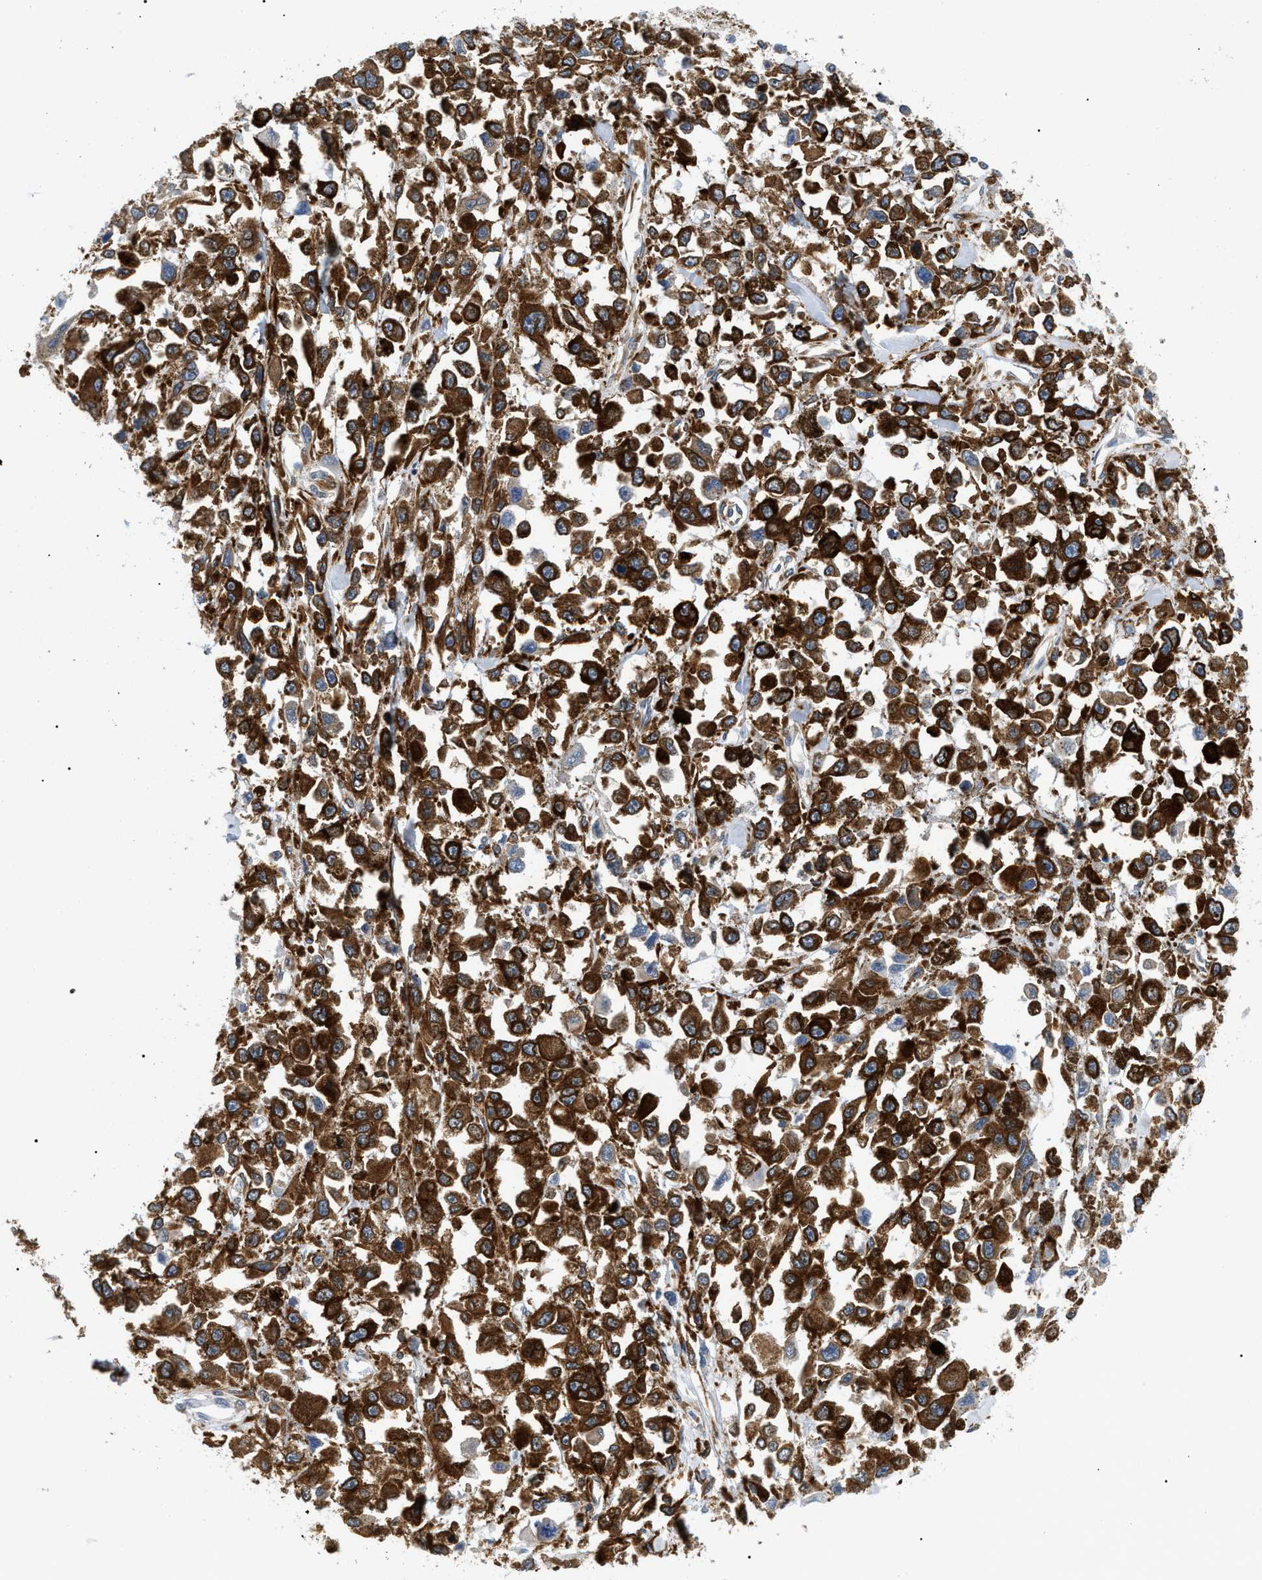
{"staining": {"intensity": "strong", "quantity": ">75%", "location": "cytoplasmic/membranous"}, "tissue": "melanoma", "cell_type": "Tumor cells", "image_type": "cancer", "snomed": [{"axis": "morphology", "description": "Malignant melanoma, Metastatic site"}, {"axis": "topography", "description": "Lymph node"}], "caption": "High-power microscopy captured an IHC photomicrograph of melanoma, revealing strong cytoplasmic/membranous staining in approximately >75% of tumor cells.", "gene": "DERL1", "patient": {"sex": "male", "age": 59}}